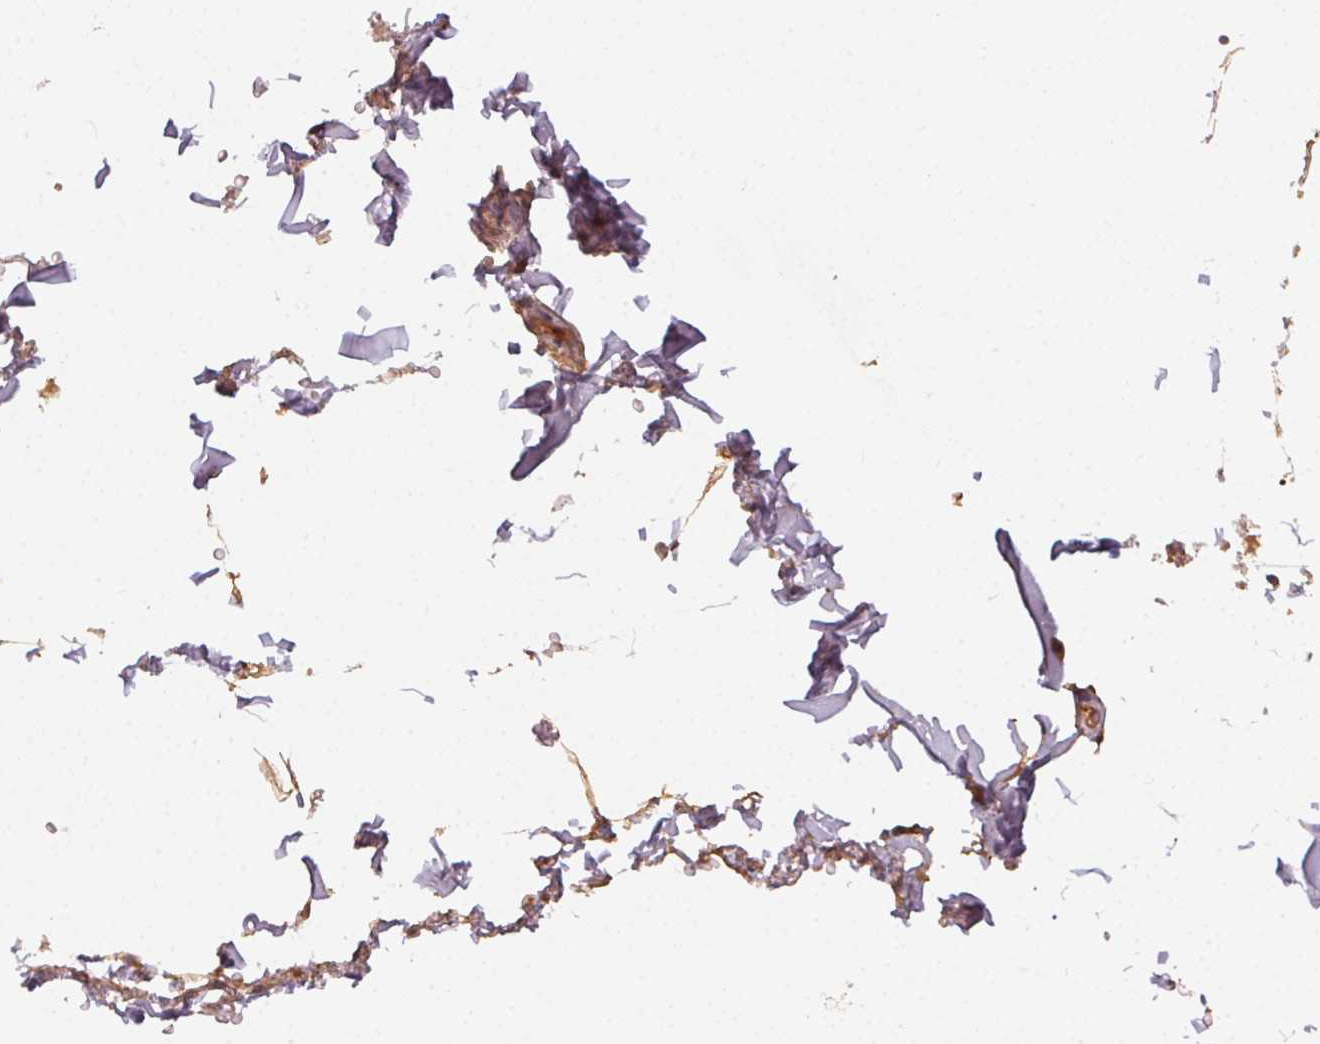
{"staining": {"intensity": "weak", "quantity": ">75%", "location": "cytoplasmic/membranous"}, "tissue": "adipose tissue", "cell_type": "Adipocytes", "image_type": "normal", "snomed": [{"axis": "morphology", "description": "Normal tissue, NOS"}, {"axis": "topography", "description": "Anal"}, {"axis": "topography", "description": "Peripheral nerve tissue"}], "caption": "Immunohistochemical staining of benign adipose tissue shows >75% levels of weak cytoplasmic/membranous protein expression in approximately >75% of adipocytes.", "gene": "RALA", "patient": {"sex": "male", "age": 51}}